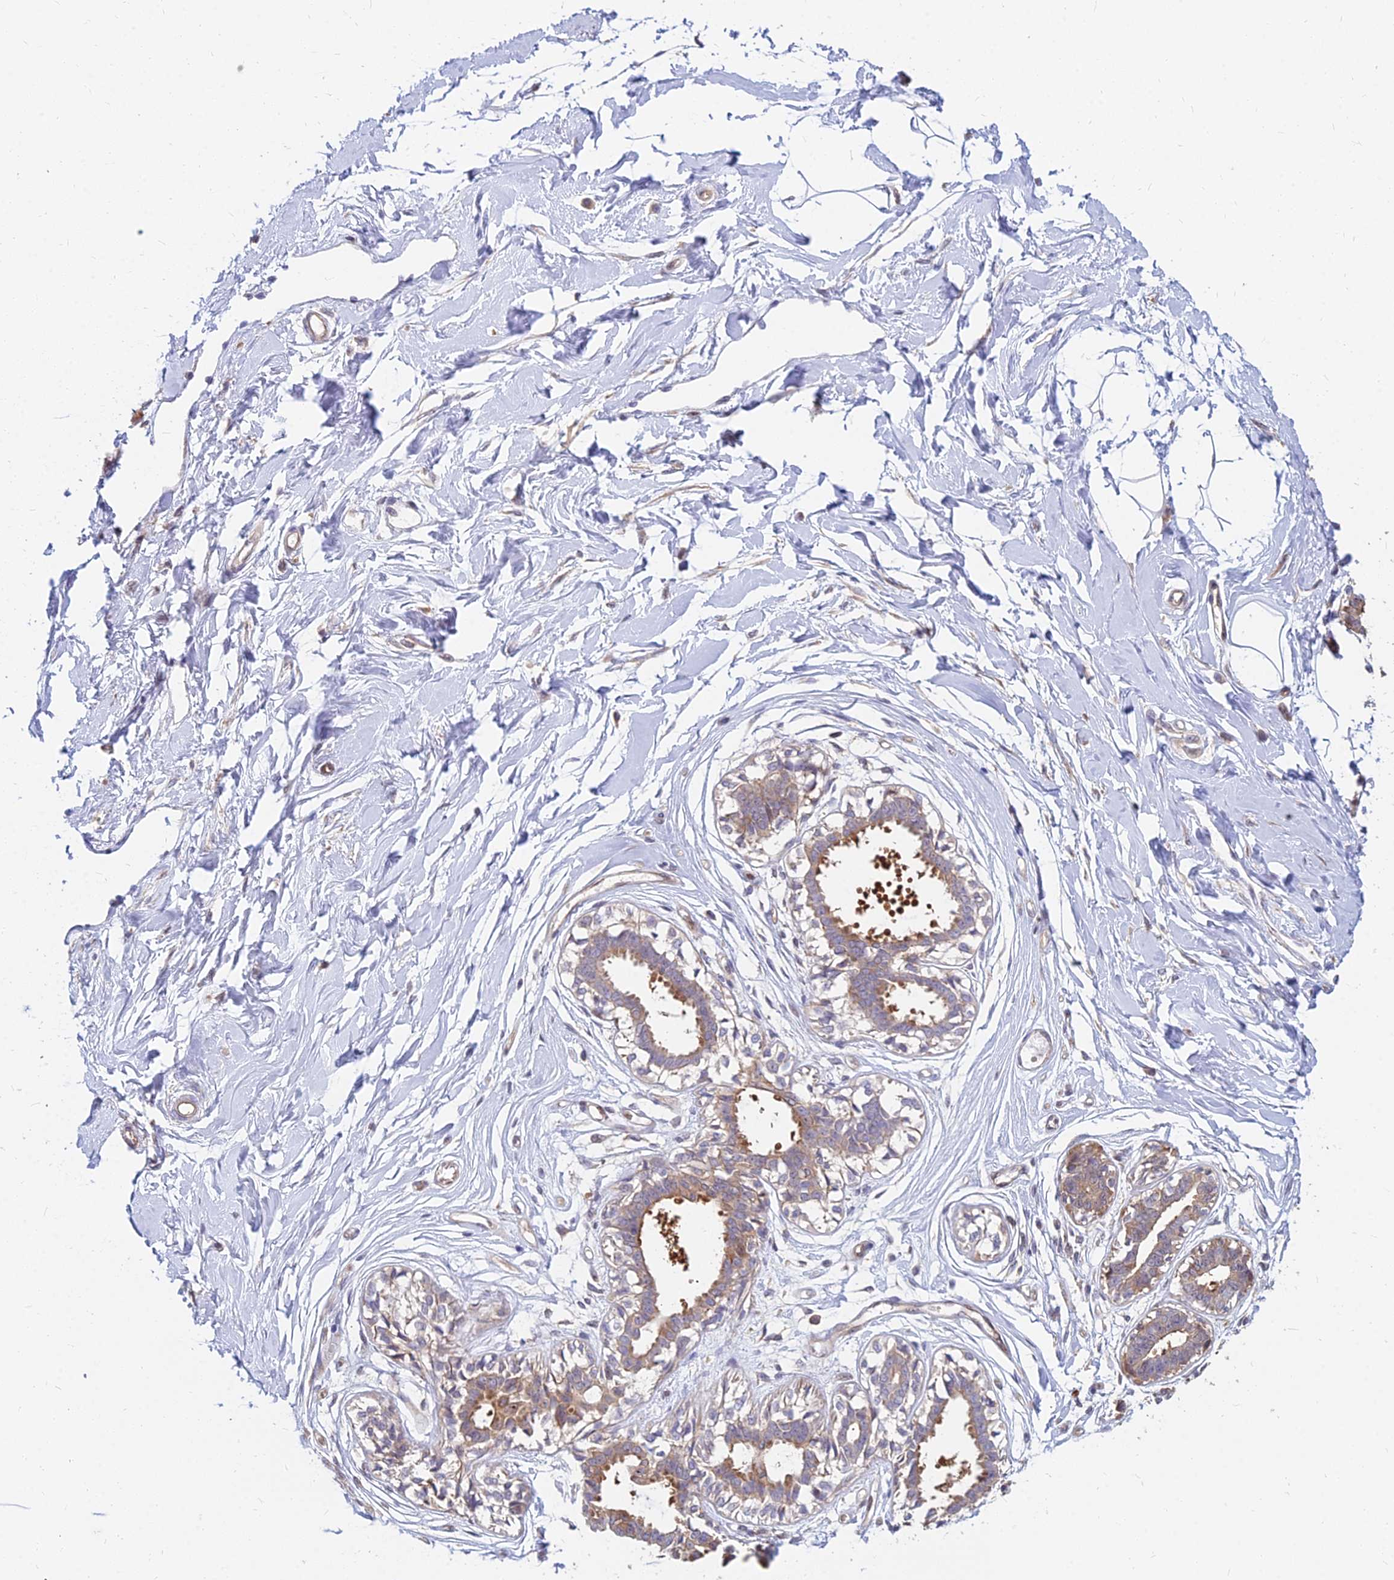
{"staining": {"intensity": "weak", "quantity": ">75%", "location": "cytoplasmic/membranous"}, "tissue": "breast", "cell_type": "Adipocytes", "image_type": "normal", "snomed": [{"axis": "morphology", "description": "Normal tissue, NOS"}, {"axis": "topography", "description": "Breast"}], "caption": "Protein analysis of unremarkable breast demonstrates weak cytoplasmic/membranous expression in approximately >75% of adipocytes.", "gene": "CCT6A", "patient": {"sex": "female", "age": 45}}